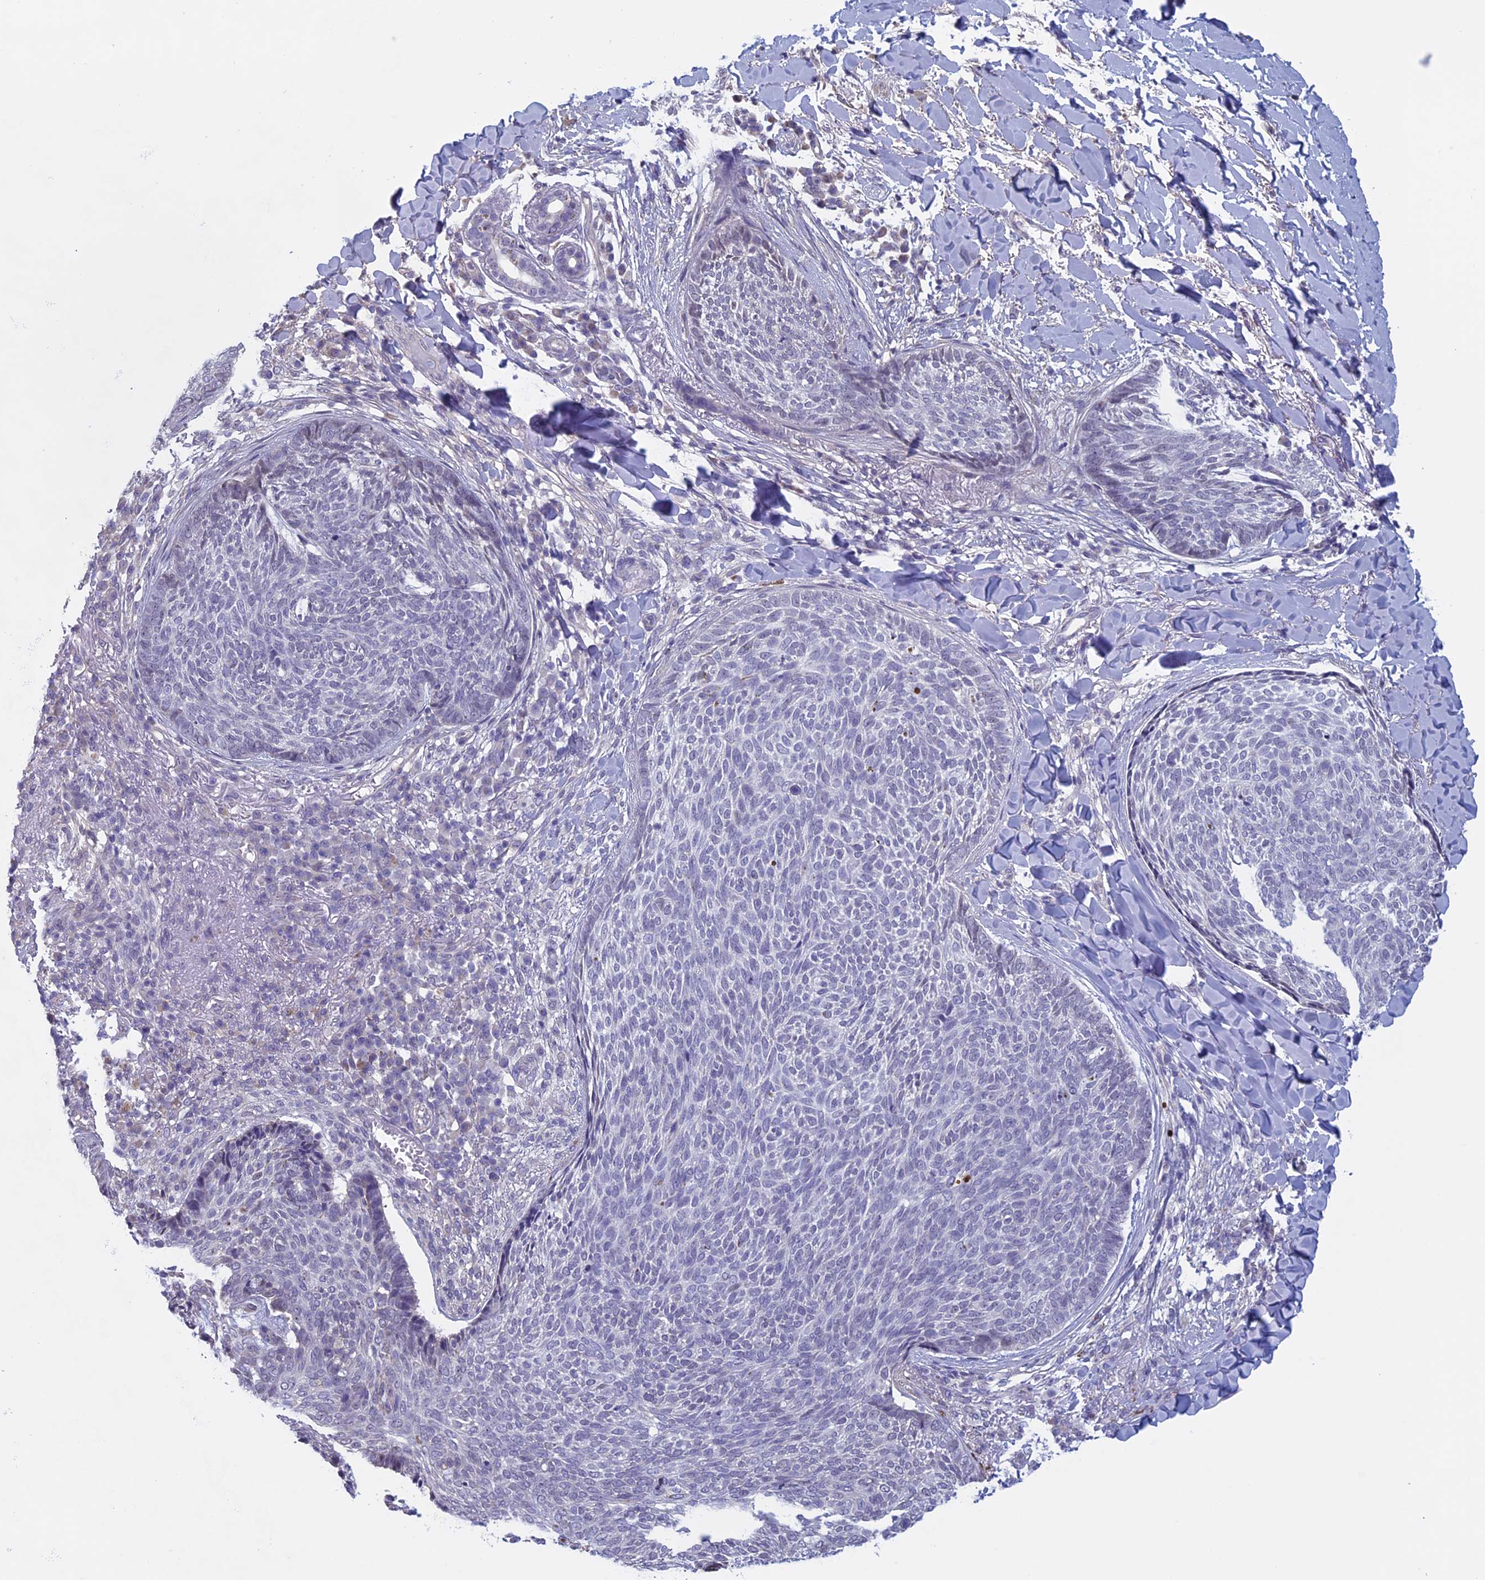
{"staining": {"intensity": "negative", "quantity": "none", "location": "none"}, "tissue": "skin cancer", "cell_type": "Tumor cells", "image_type": "cancer", "snomed": [{"axis": "morphology", "description": "Basal cell carcinoma"}, {"axis": "topography", "description": "Skin"}], "caption": "Photomicrograph shows no significant protein expression in tumor cells of skin cancer (basal cell carcinoma).", "gene": "SLC1A6", "patient": {"sex": "male", "age": 85}}